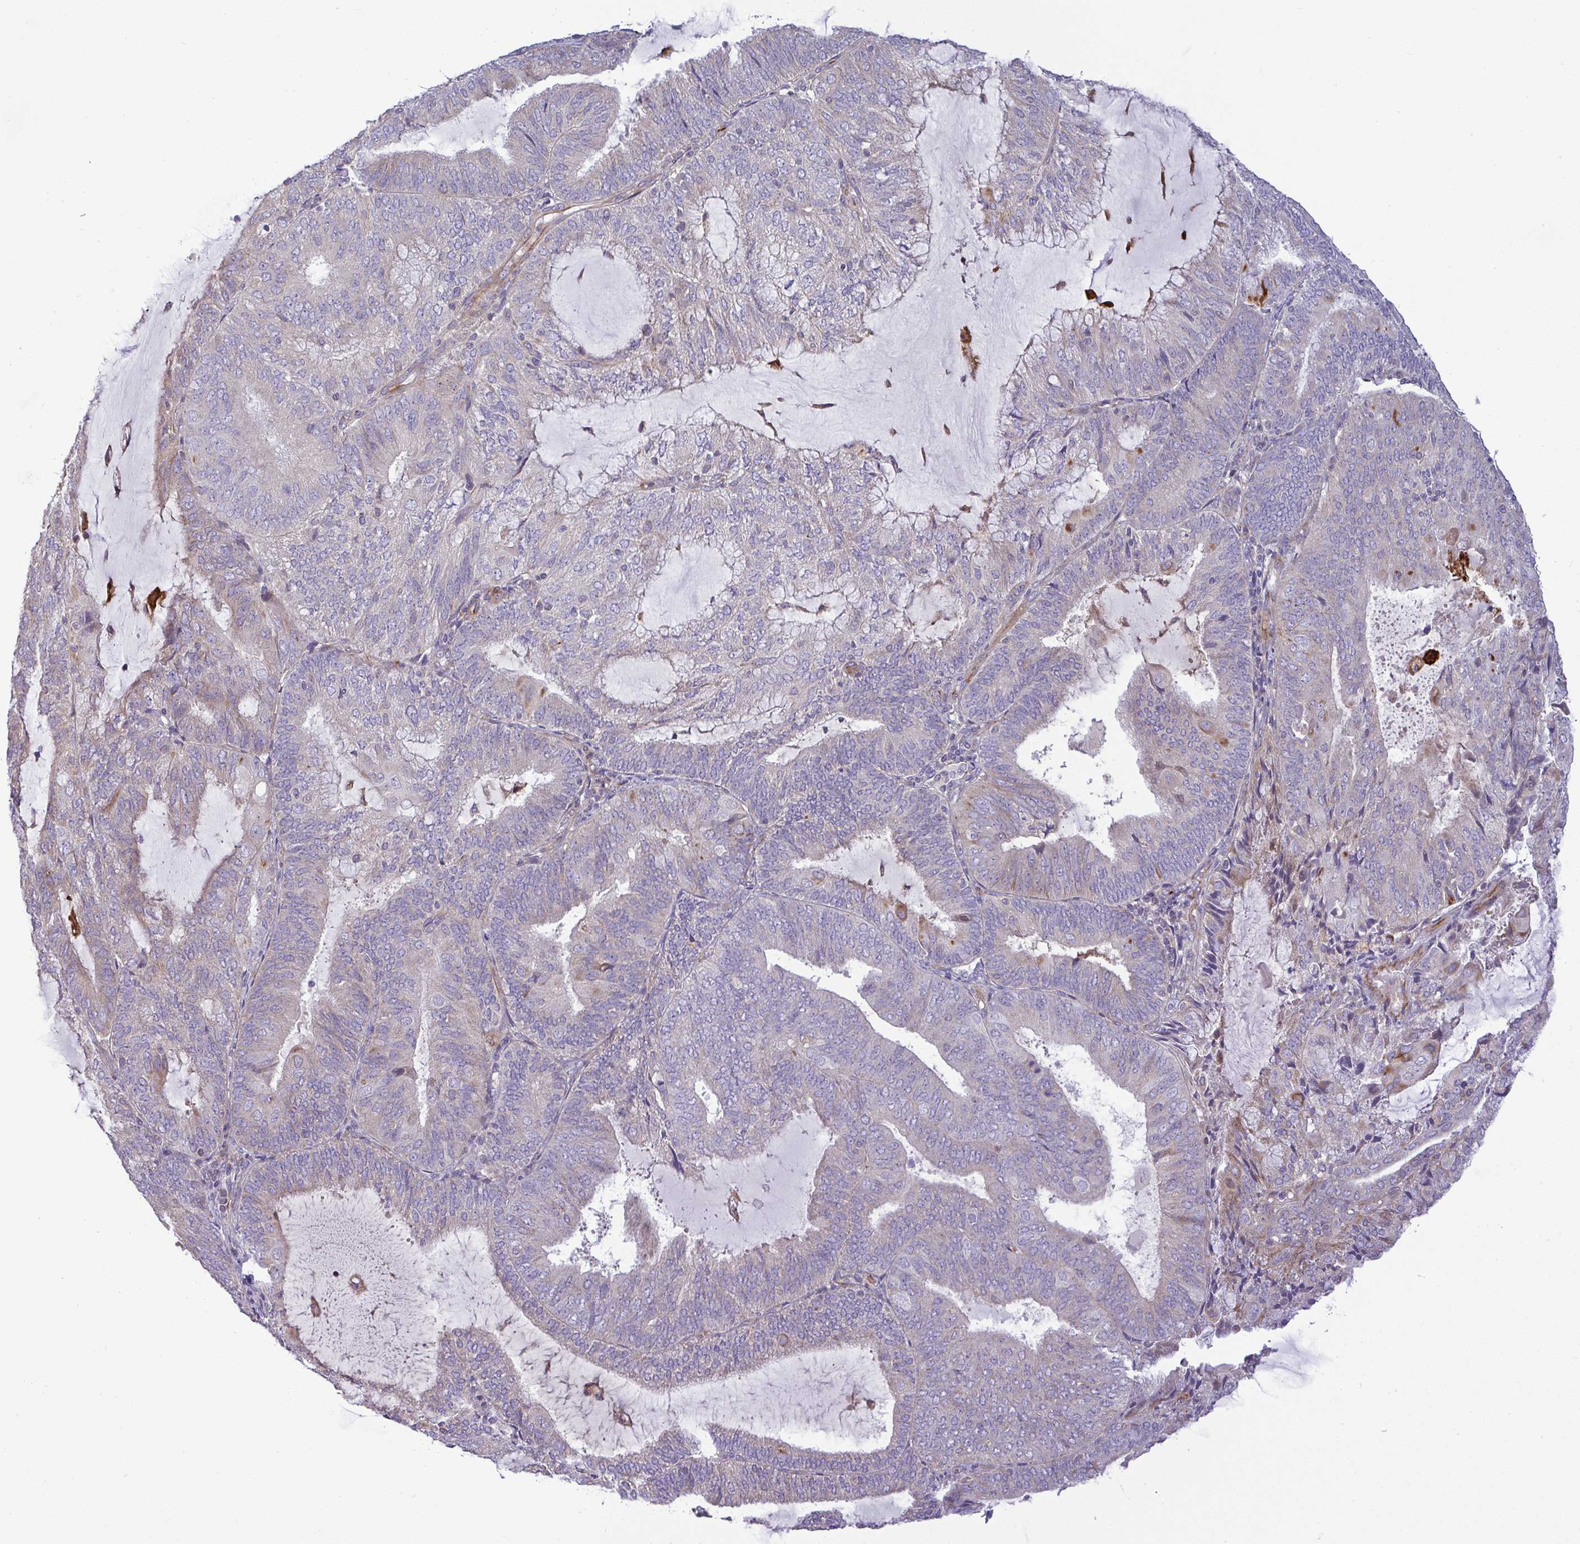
{"staining": {"intensity": "negative", "quantity": "none", "location": "none"}, "tissue": "endometrial cancer", "cell_type": "Tumor cells", "image_type": "cancer", "snomed": [{"axis": "morphology", "description": "Adenocarcinoma, NOS"}, {"axis": "topography", "description": "Endometrium"}], "caption": "The immunohistochemistry (IHC) image has no significant staining in tumor cells of endometrial cancer (adenocarcinoma) tissue.", "gene": "GRID2", "patient": {"sex": "female", "age": 81}}